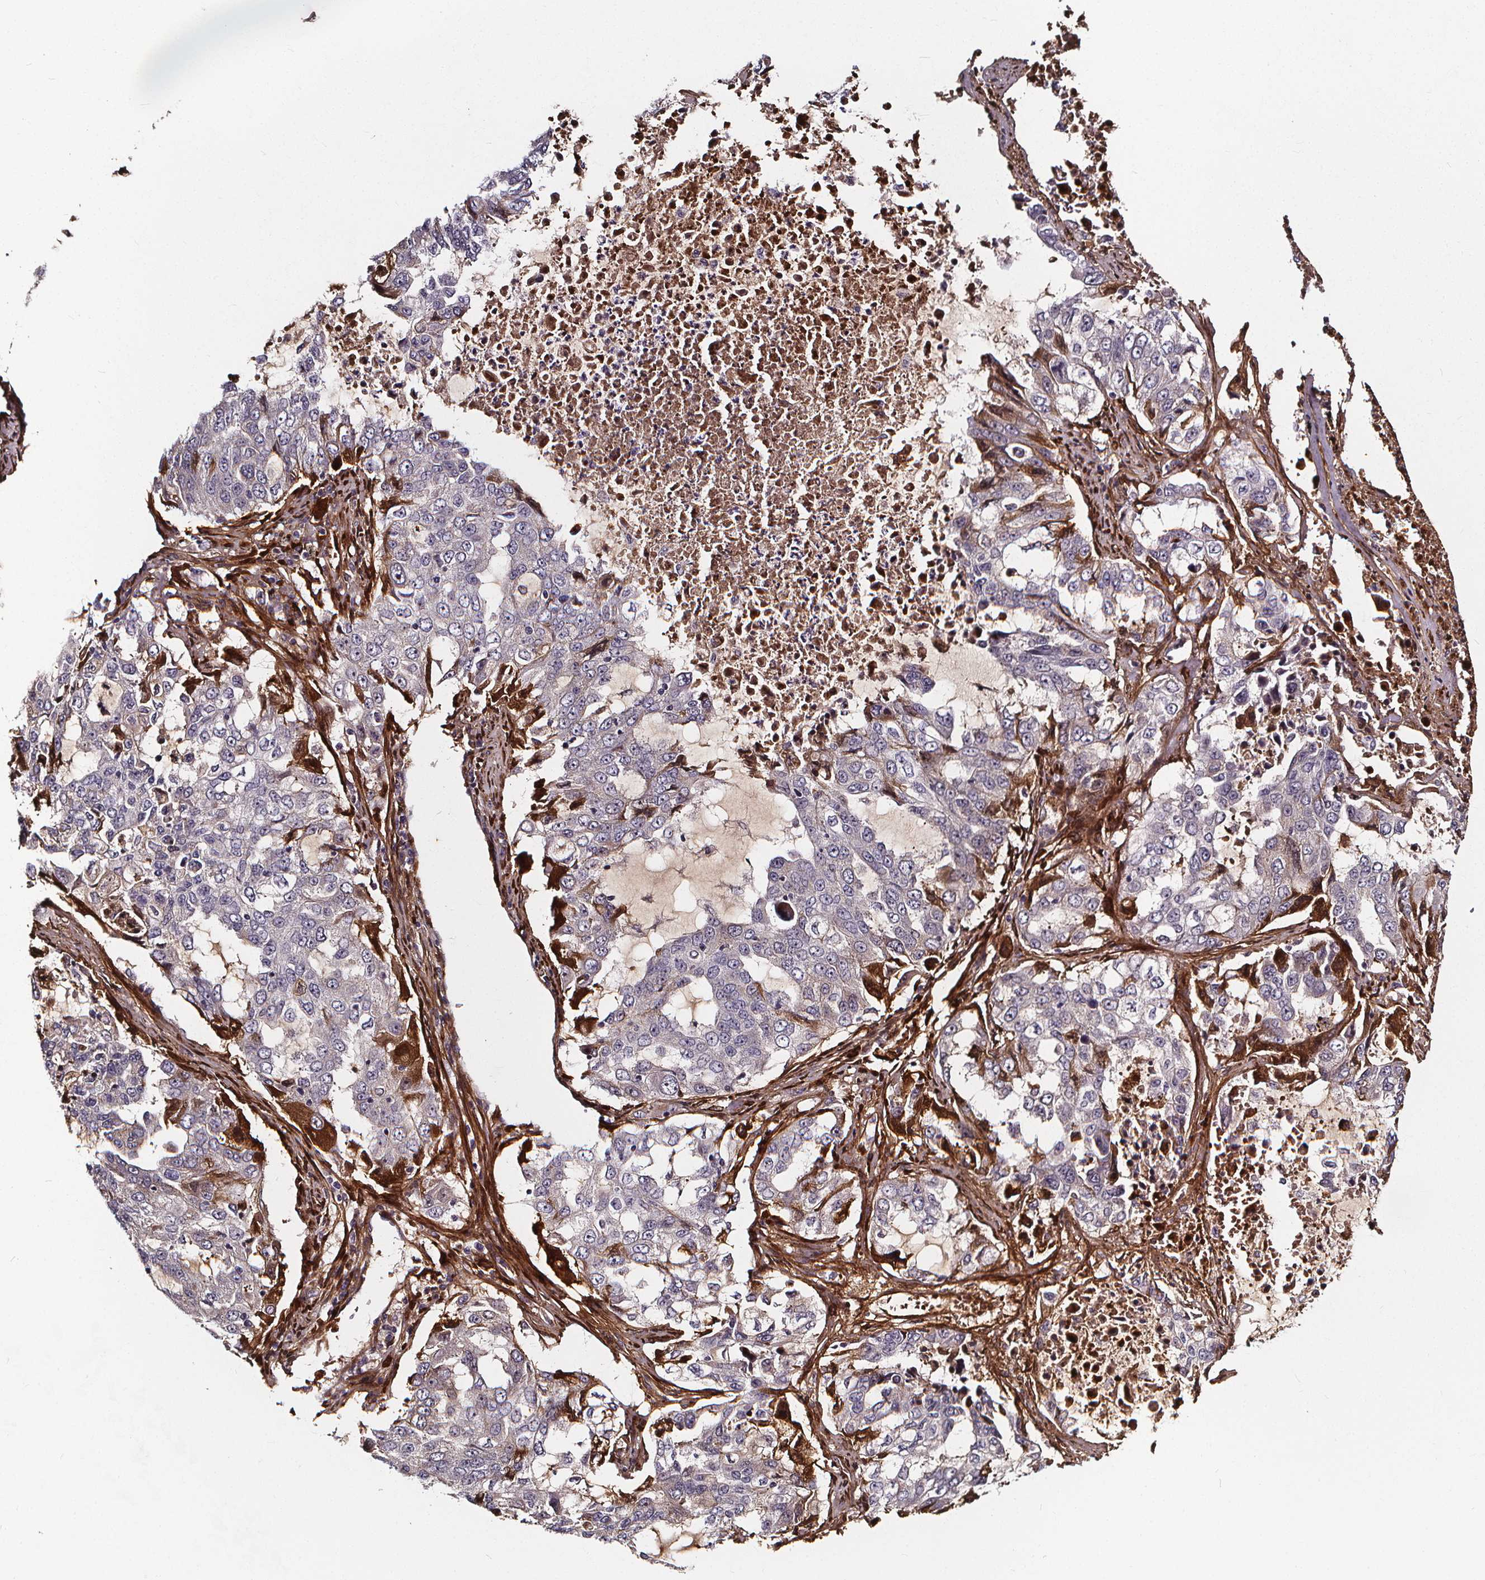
{"staining": {"intensity": "strong", "quantity": "<25%", "location": "cytoplasmic/membranous,nuclear"}, "tissue": "lung cancer", "cell_type": "Tumor cells", "image_type": "cancer", "snomed": [{"axis": "morphology", "description": "Adenocarcinoma, NOS"}, {"axis": "topography", "description": "Lung"}], "caption": "An immunohistochemistry (IHC) image of tumor tissue is shown. Protein staining in brown highlights strong cytoplasmic/membranous and nuclear positivity in lung cancer within tumor cells. The protein is stained brown, and the nuclei are stained in blue (DAB (3,3'-diaminobenzidine) IHC with brightfield microscopy, high magnification).", "gene": "AEBP1", "patient": {"sex": "female", "age": 61}}